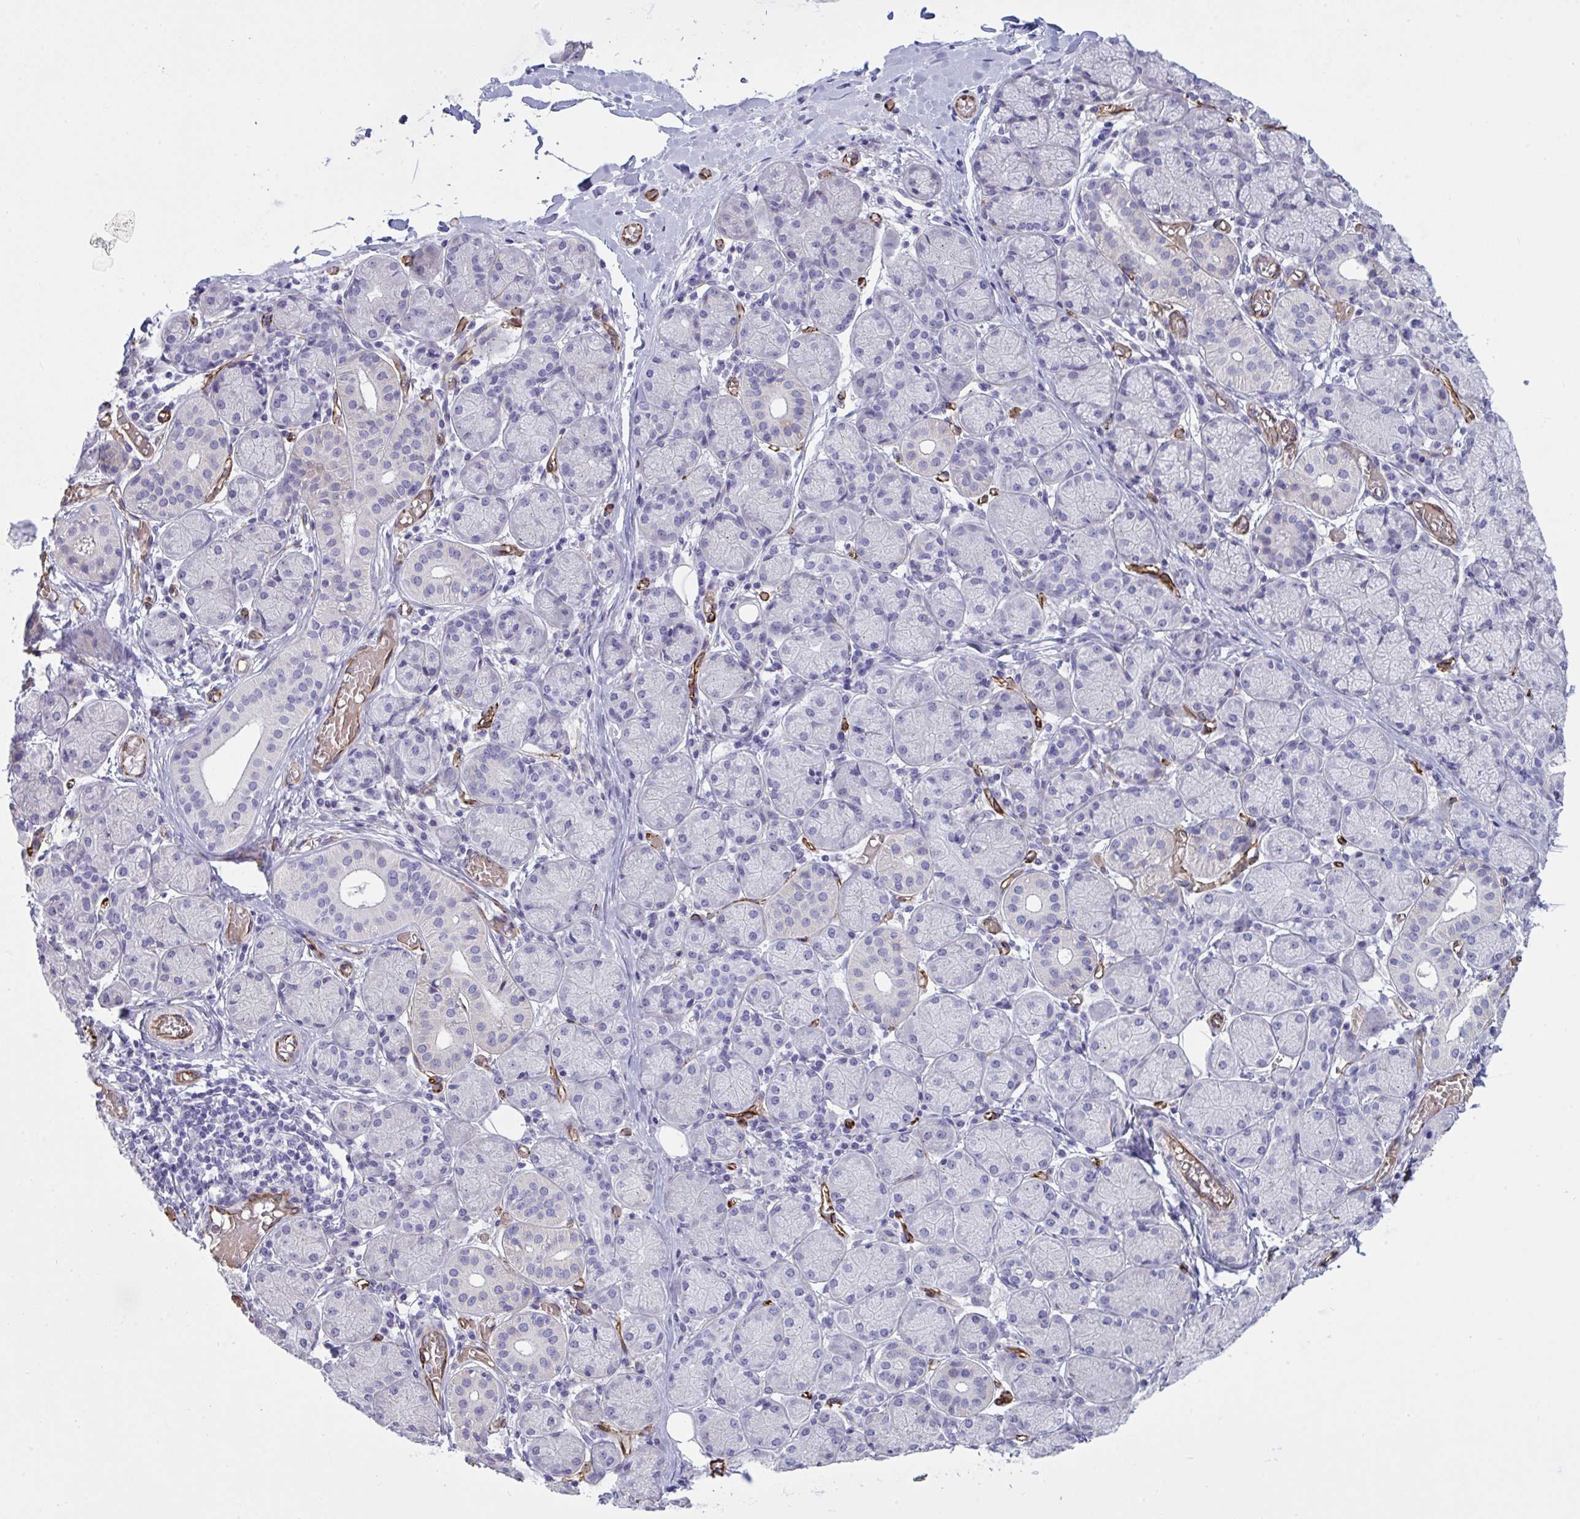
{"staining": {"intensity": "negative", "quantity": "none", "location": "none"}, "tissue": "salivary gland", "cell_type": "Glandular cells", "image_type": "normal", "snomed": [{"axis": "morphology", "description": "Normal tissue, NOS"}, {"axis": "topography", "description": "Salivary gland"}], "caption": "IHC of benign human salivary gland shows no positivity in glandular cells.", "gene": "SLC35B1", "patient": {"sex": "female", "age": 24}}